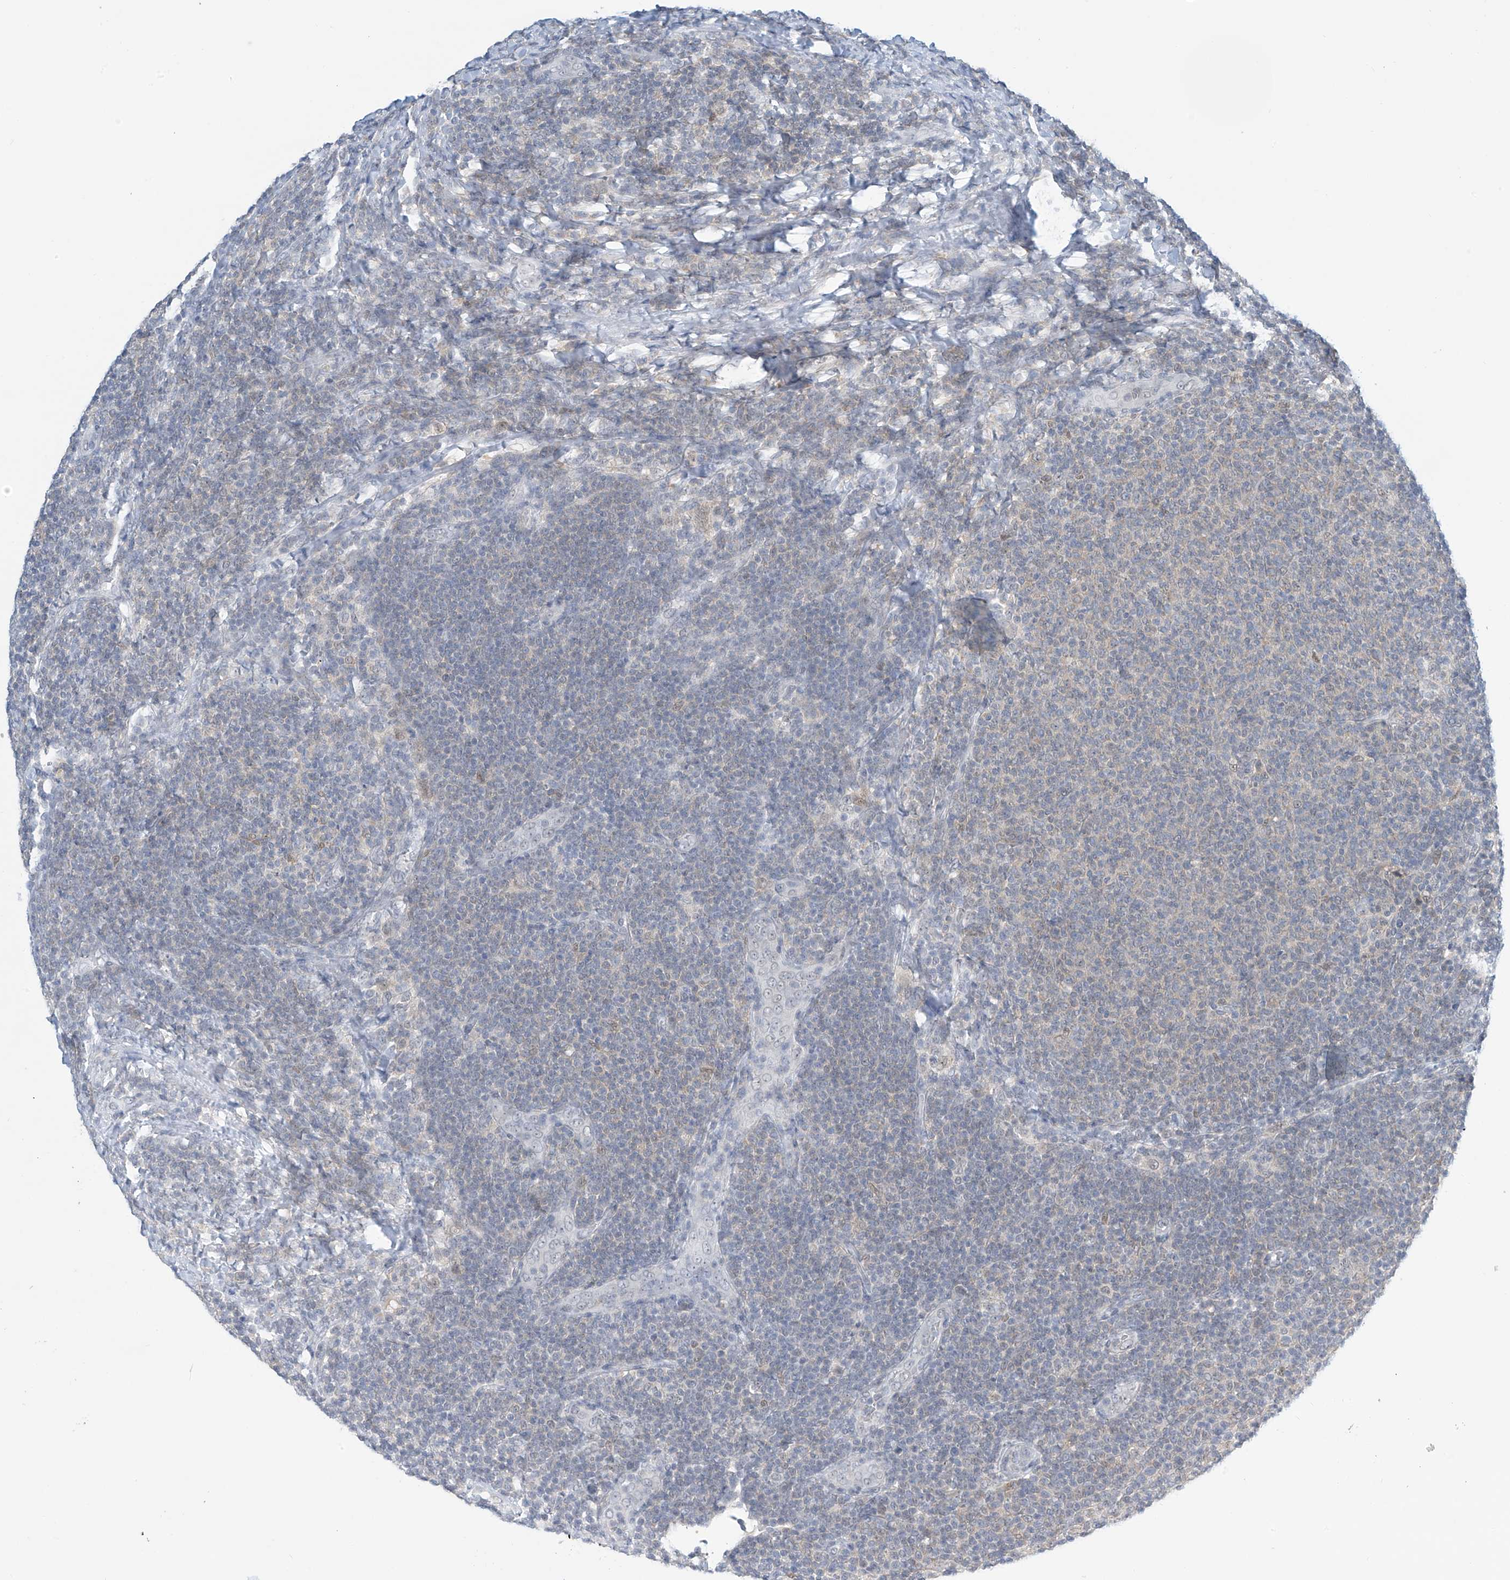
{"staining": {"intensity": "negative", "quantity": "none", "location": "none"}, "tissue": "lymphoma", "cell_type": "Tumor cells", "image_type": "cancer", "snomed": [{"axis": "morphology", "description": "Malignant lymphoma, non-Hodgkin's type, Low grade"}, {"axis": "topography", "description": "Lymph node"}], "caption": "Malignant lymphoma, non-Hodgkin's type (low-grade) was stained to show a protein in brown. There is no significant positivity in tumor cells.", "gene": "APLF", "patient": {"sex": "male", "age": 66}}